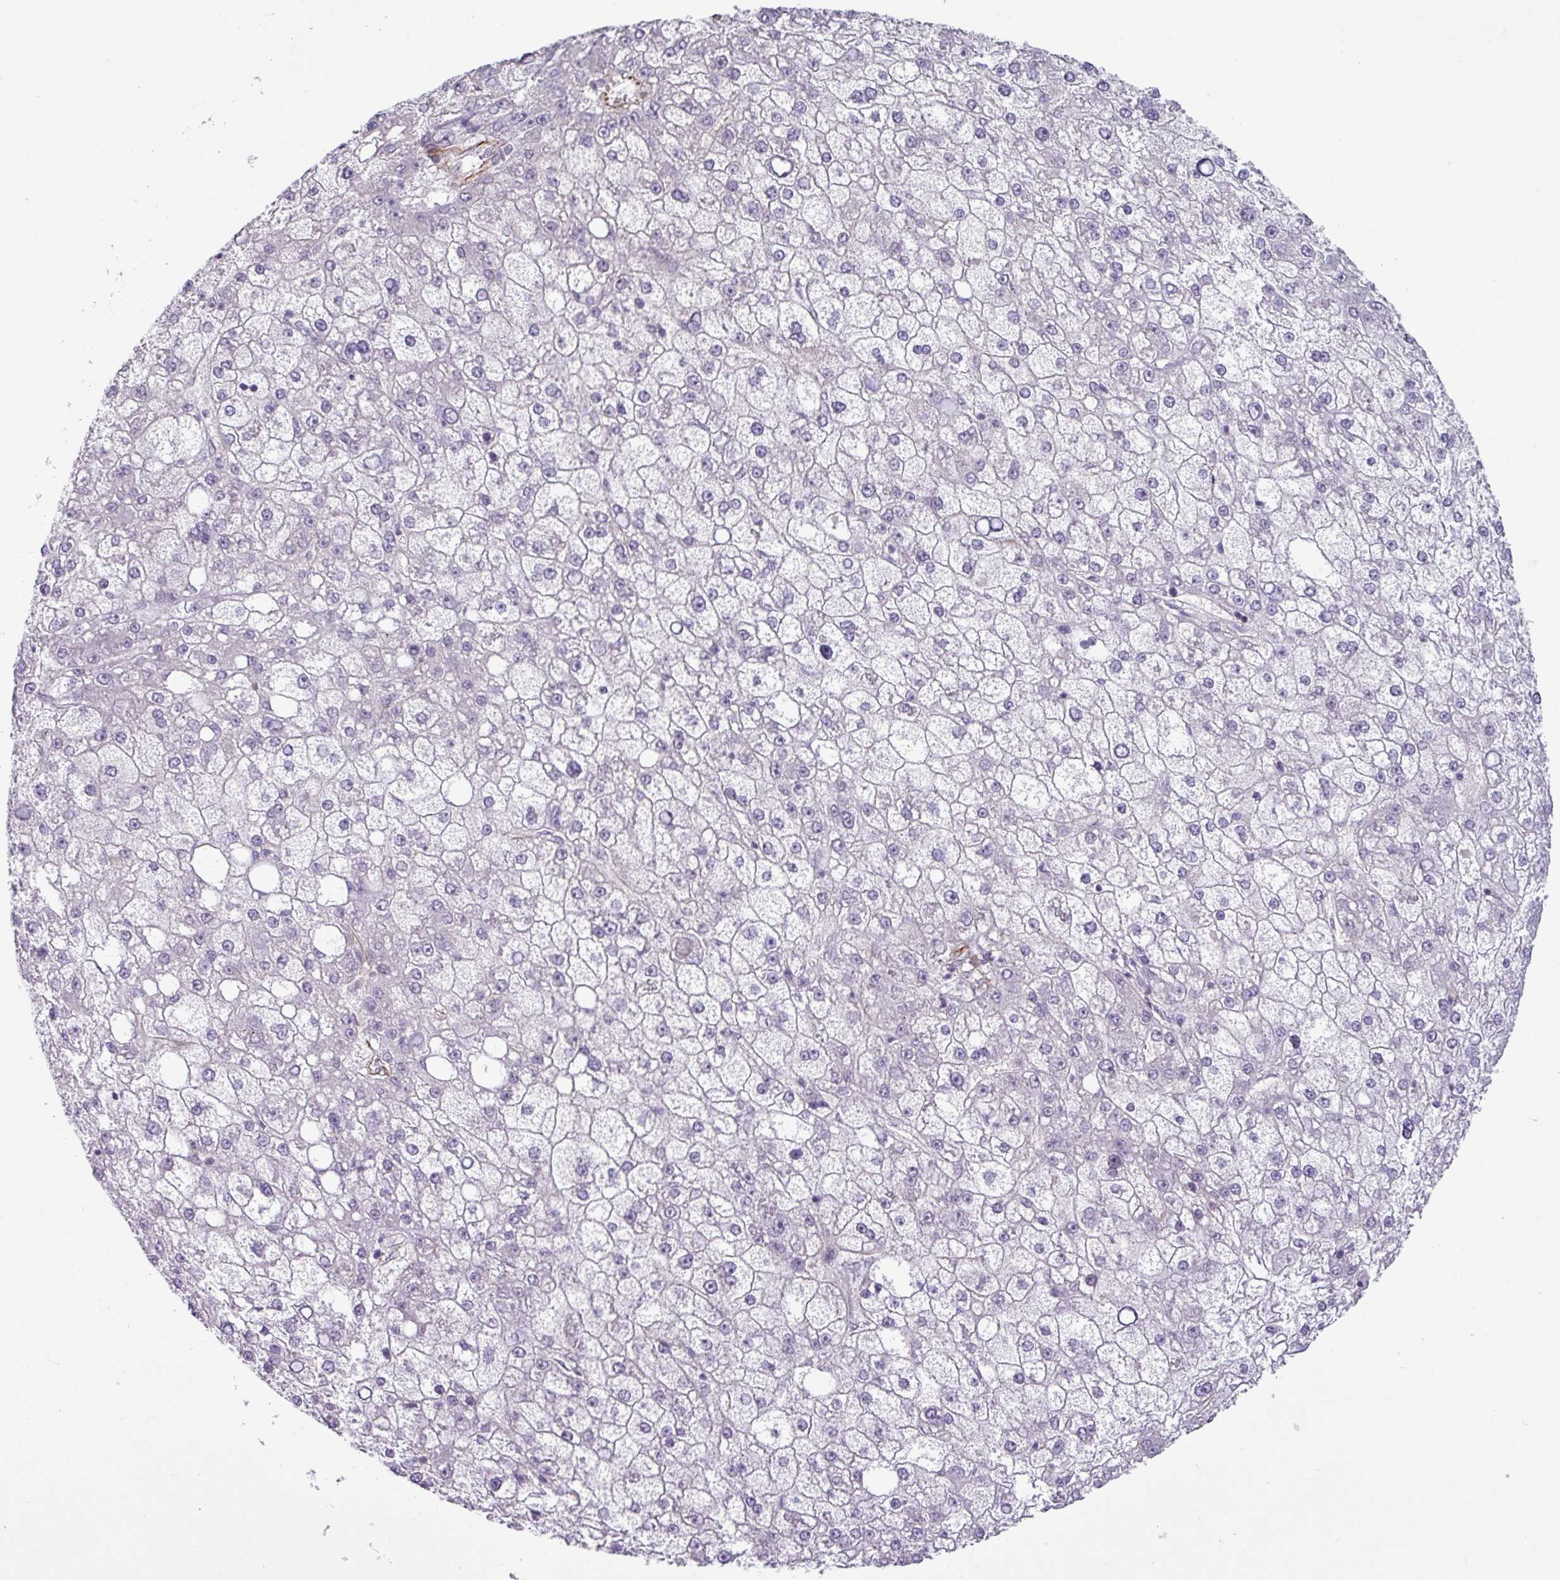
{"staining": {"intensity": "negative", "quantity": "none", "location": "none"}, "tissue": "liver cancer", "cell_type": "Tumor cells", "image_type": "cancer", "snomed": [{"axis": "morphology", "description": "Carcinoma, Hepatocellular, NOS"}, {"axis": "topography", "description": "Liver"}], "caption": "Immunohistochemical staining of human liver cancer (hepatocellular carcinoma) demonstrates no significant staining in tumor cells.", "gene": "CHD3", "patient": {"sex": "male", "age": 67}}